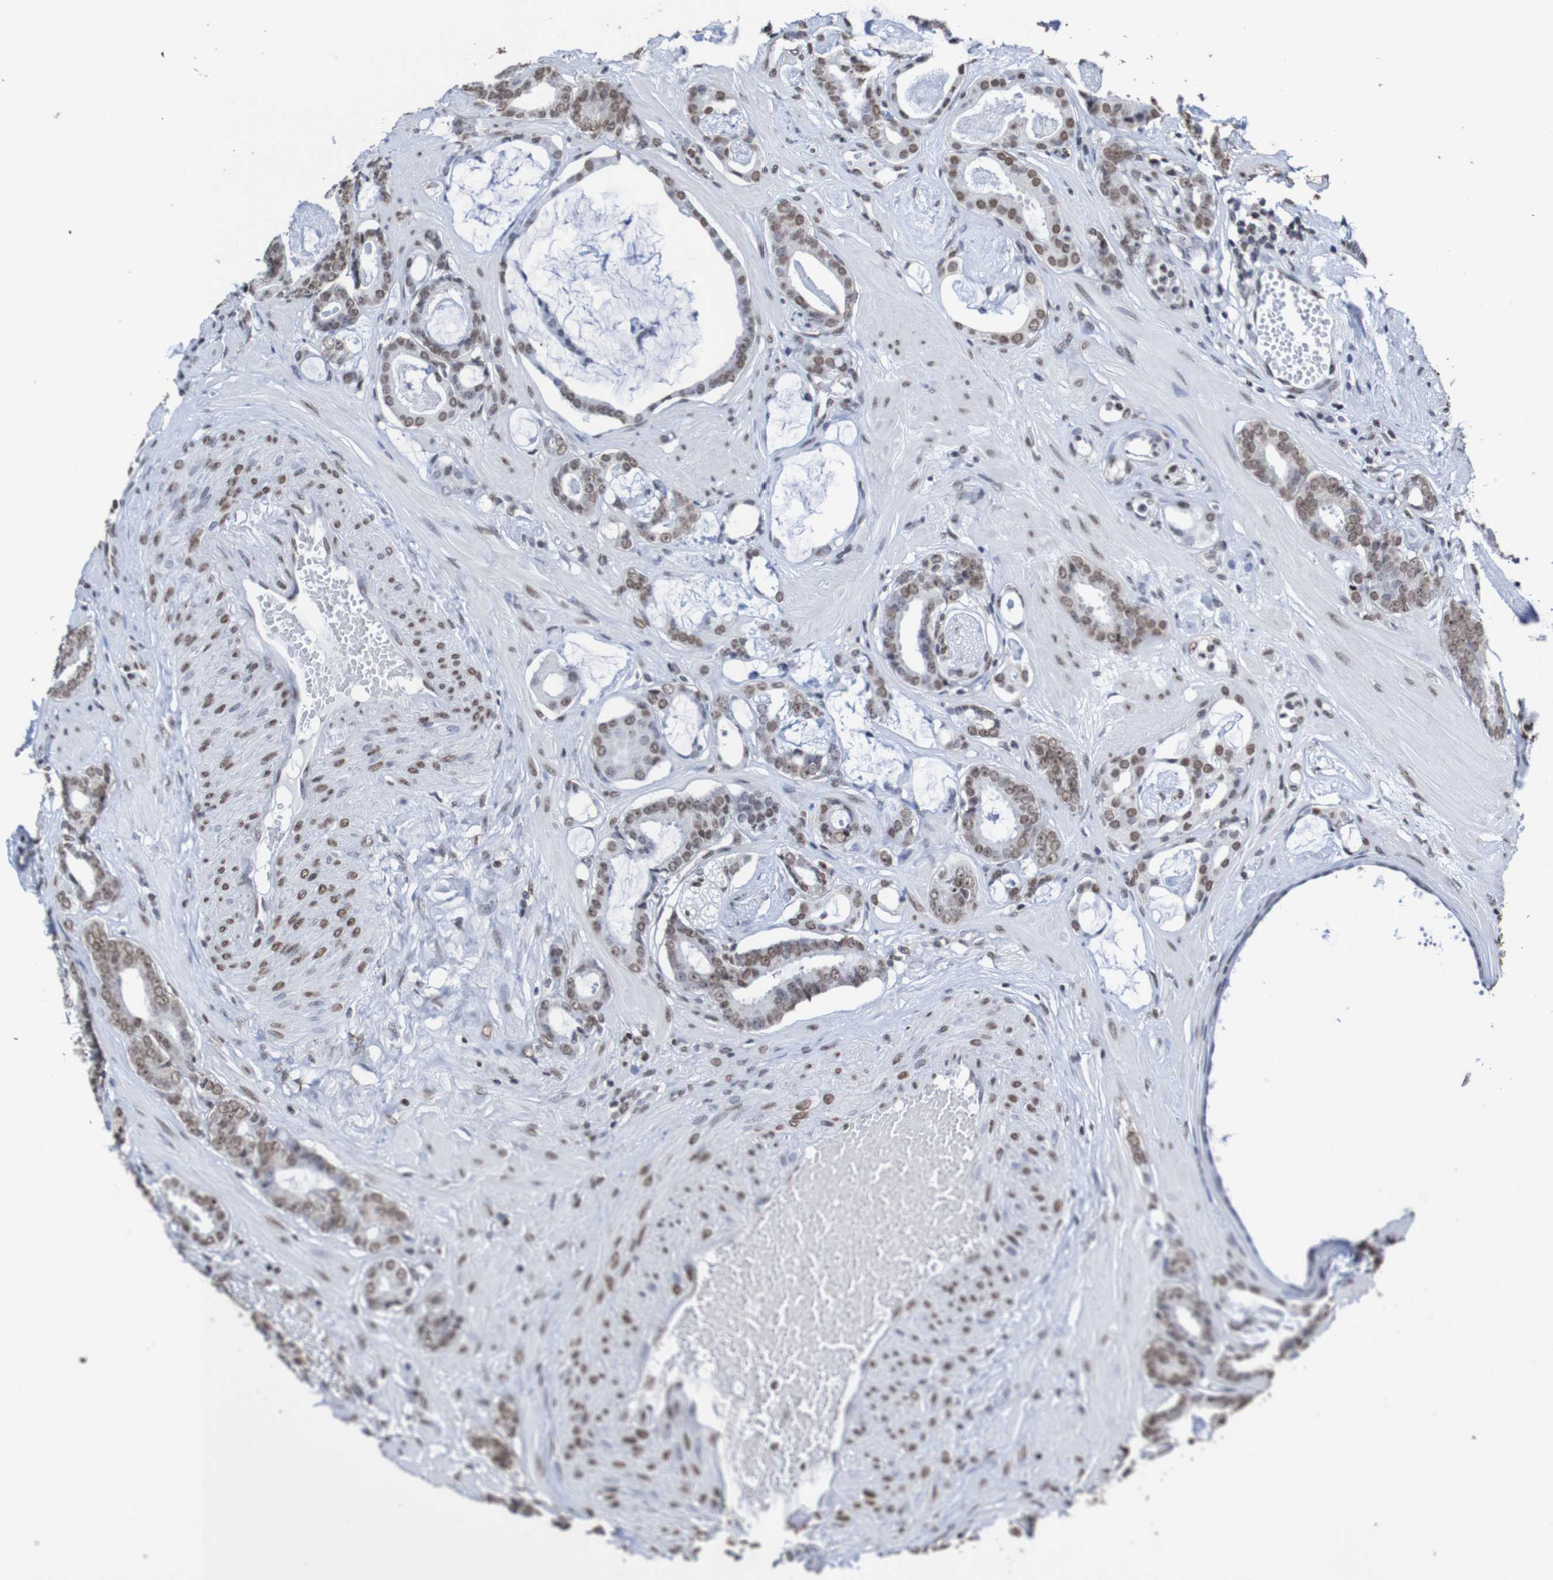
{"staining": {"intensity": "moderate", "quantity": "25%-75%", "location": "nuclear"}, "tissue": "prostate cancer", "cell_type": "Tumor cells", "image_type": "cancer", "snomed": [{"axis": "morphology", "description": "Adenocarcinoma, Low grade"}, {"axis": "topography", "description": "Prostate"}], "caption": "Low-grade adenocarcinoma (prostate) stained with immunohistochemistry reveals moderate nuclear positivity in approximately 25%-75% of tumor cells.", "gene": "GFI1", "patient": {"sex": "male", "age": 53}}